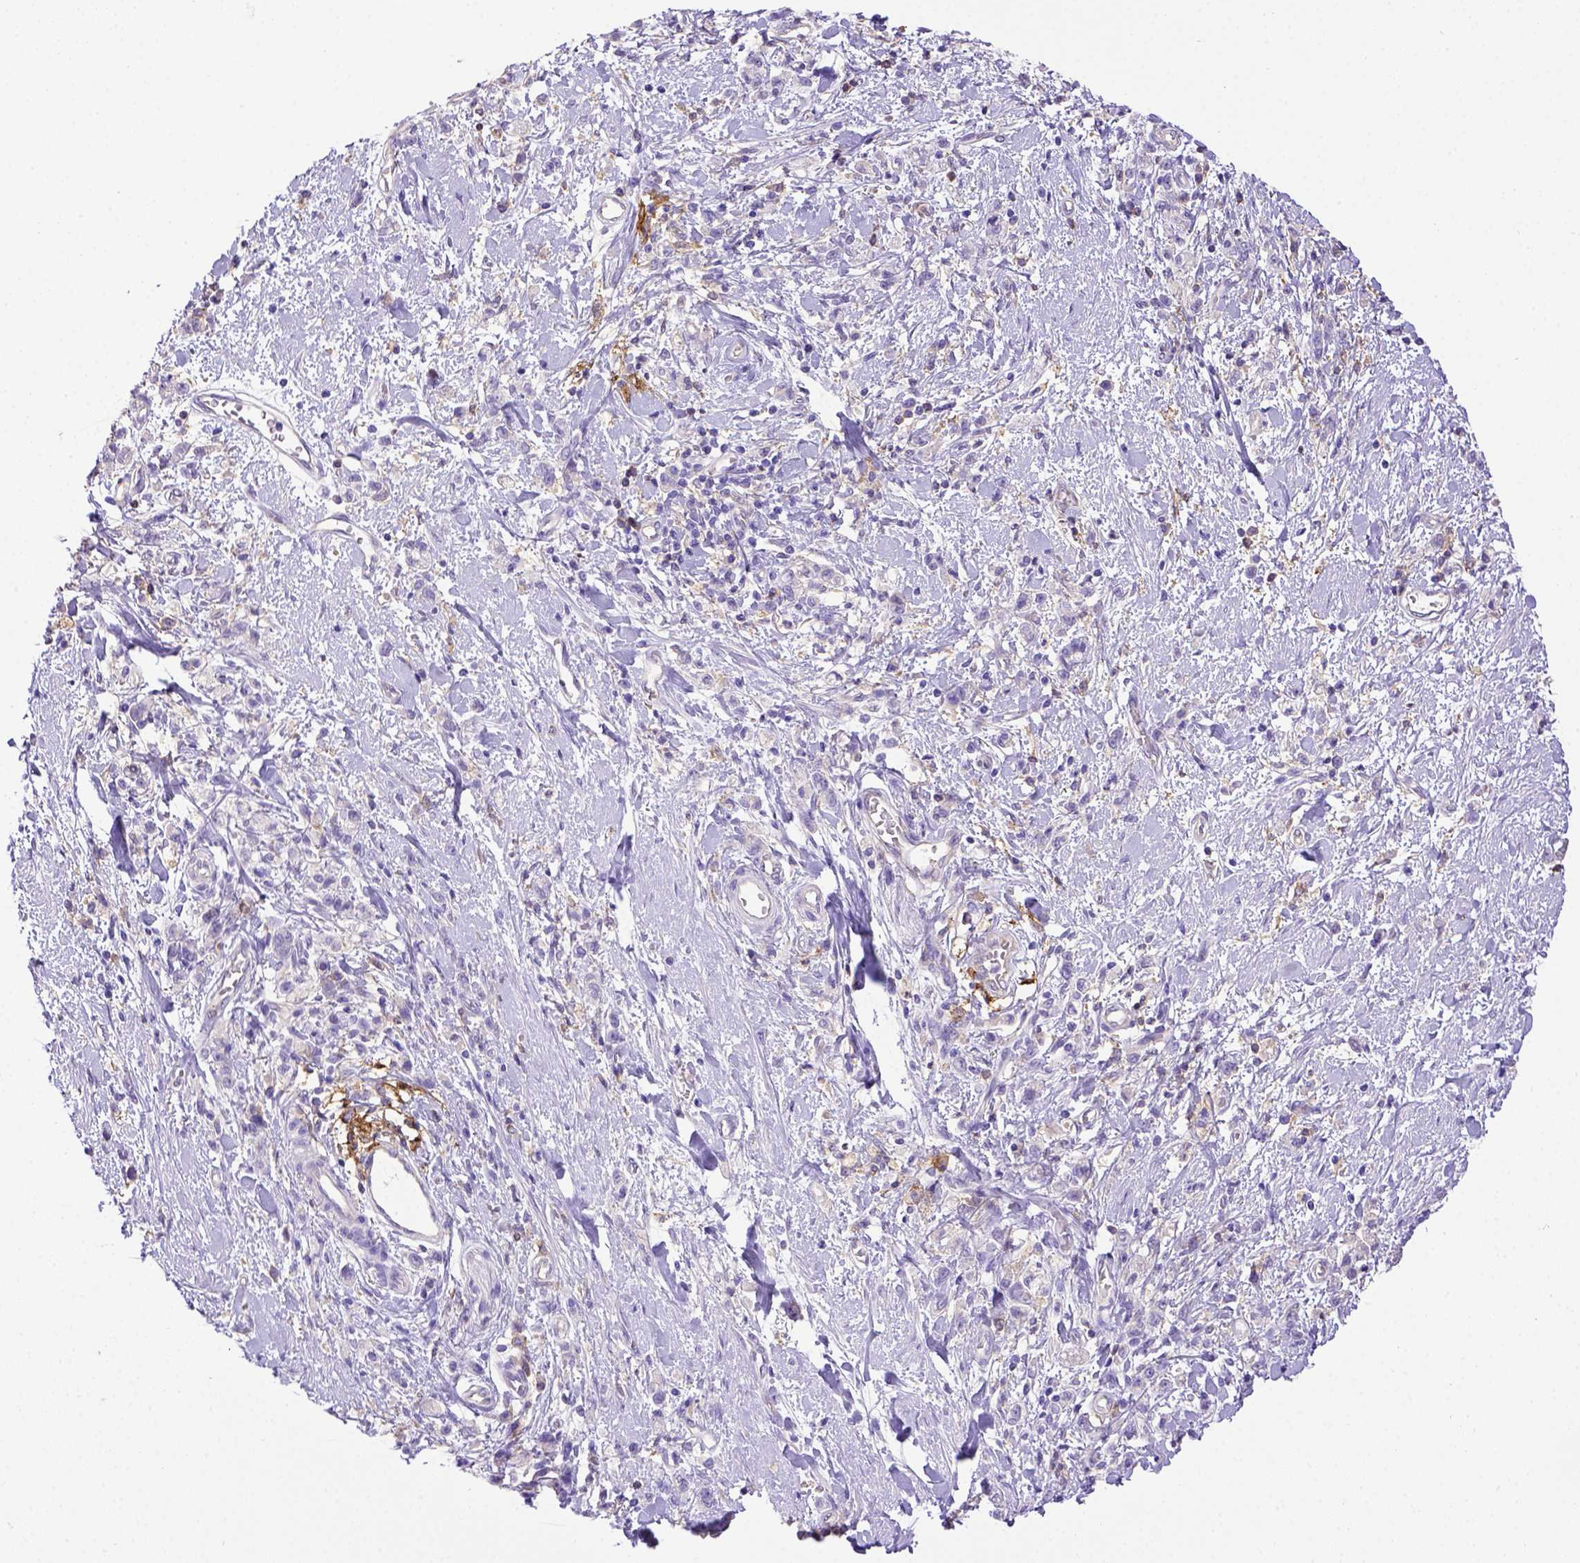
{"staining": {"intensity": "negative", "quantity": "none", "location": "none"}, "tissue": "stomach cancer", "cell_type": "Tumor cells", "image_type": "cancer", "snomed": [{"axis": "morphology", "description": "Adenocarcinoma, NOS"}, {"axis": "topography", "description": "Stomach"}], "caption": "The micrograph demonstrates no significant staining in tumor cells of stomach adenocarcinoma. (DAB IHC visualized using brightfield microscopy, high magnification).", "gene": "CD40", "patient": {"sex": "male", "age": 77}}